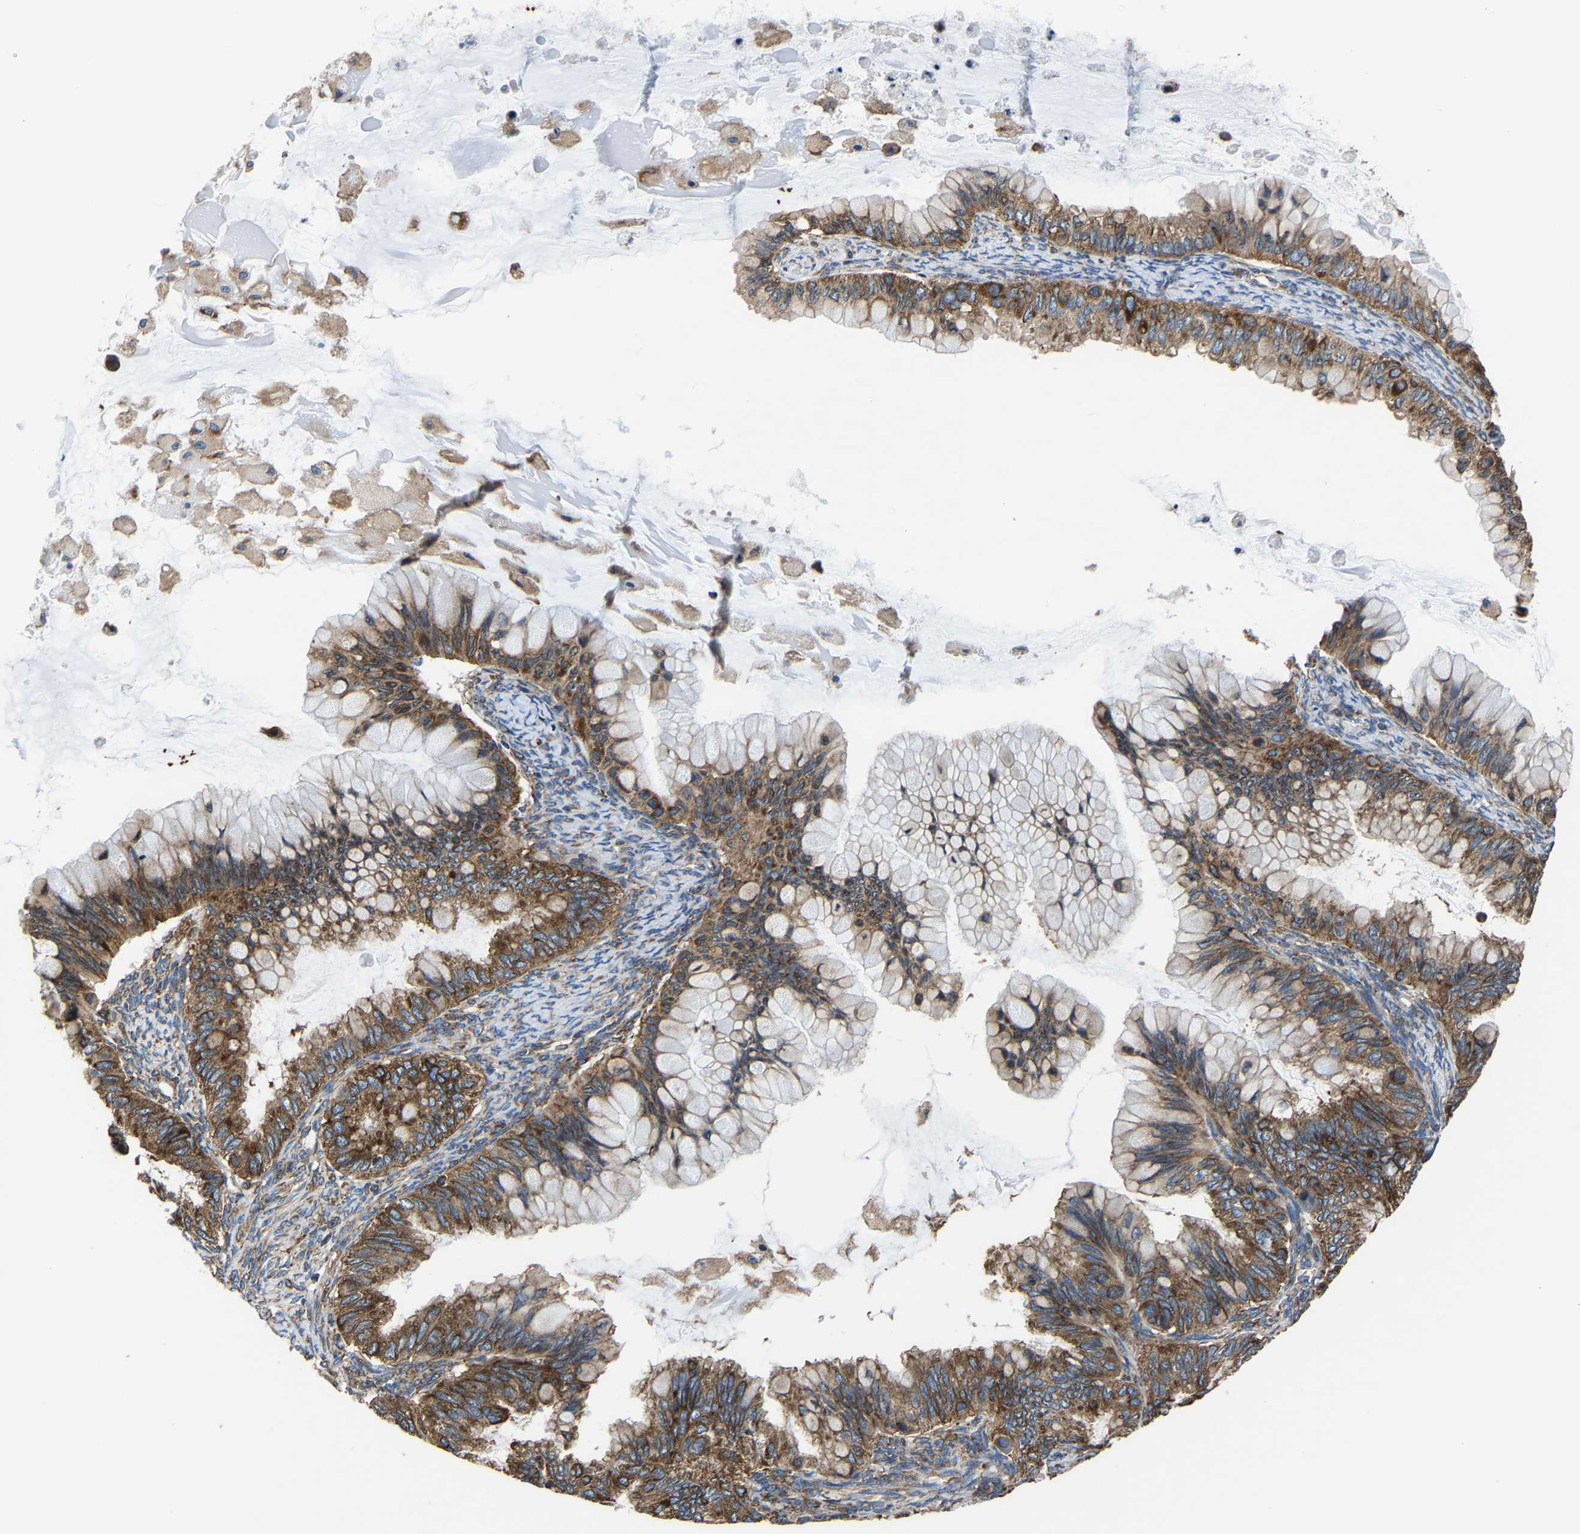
{"staining": {"intensity": "strong", "quantity": ">75%", "location": "cytoplasmic/membranous"}, "tissue": "ovarian cancer", "cell_type": "Tumor cells", "image_type": "cancer", "snomed": [{"axis": "morphology", "description": "Cystadenocarcinoma, mucinous, NOS"}, {"axis": "topography", "description": "Ovary"}], "caption": "Ovarian mucinous cystadenocarcinoma stained for a protein shows strong cytoplasmic/membranous positivity in tumor cells.", "gene": "G3BP2", "patient": {"sex": "female", "age": 80}}